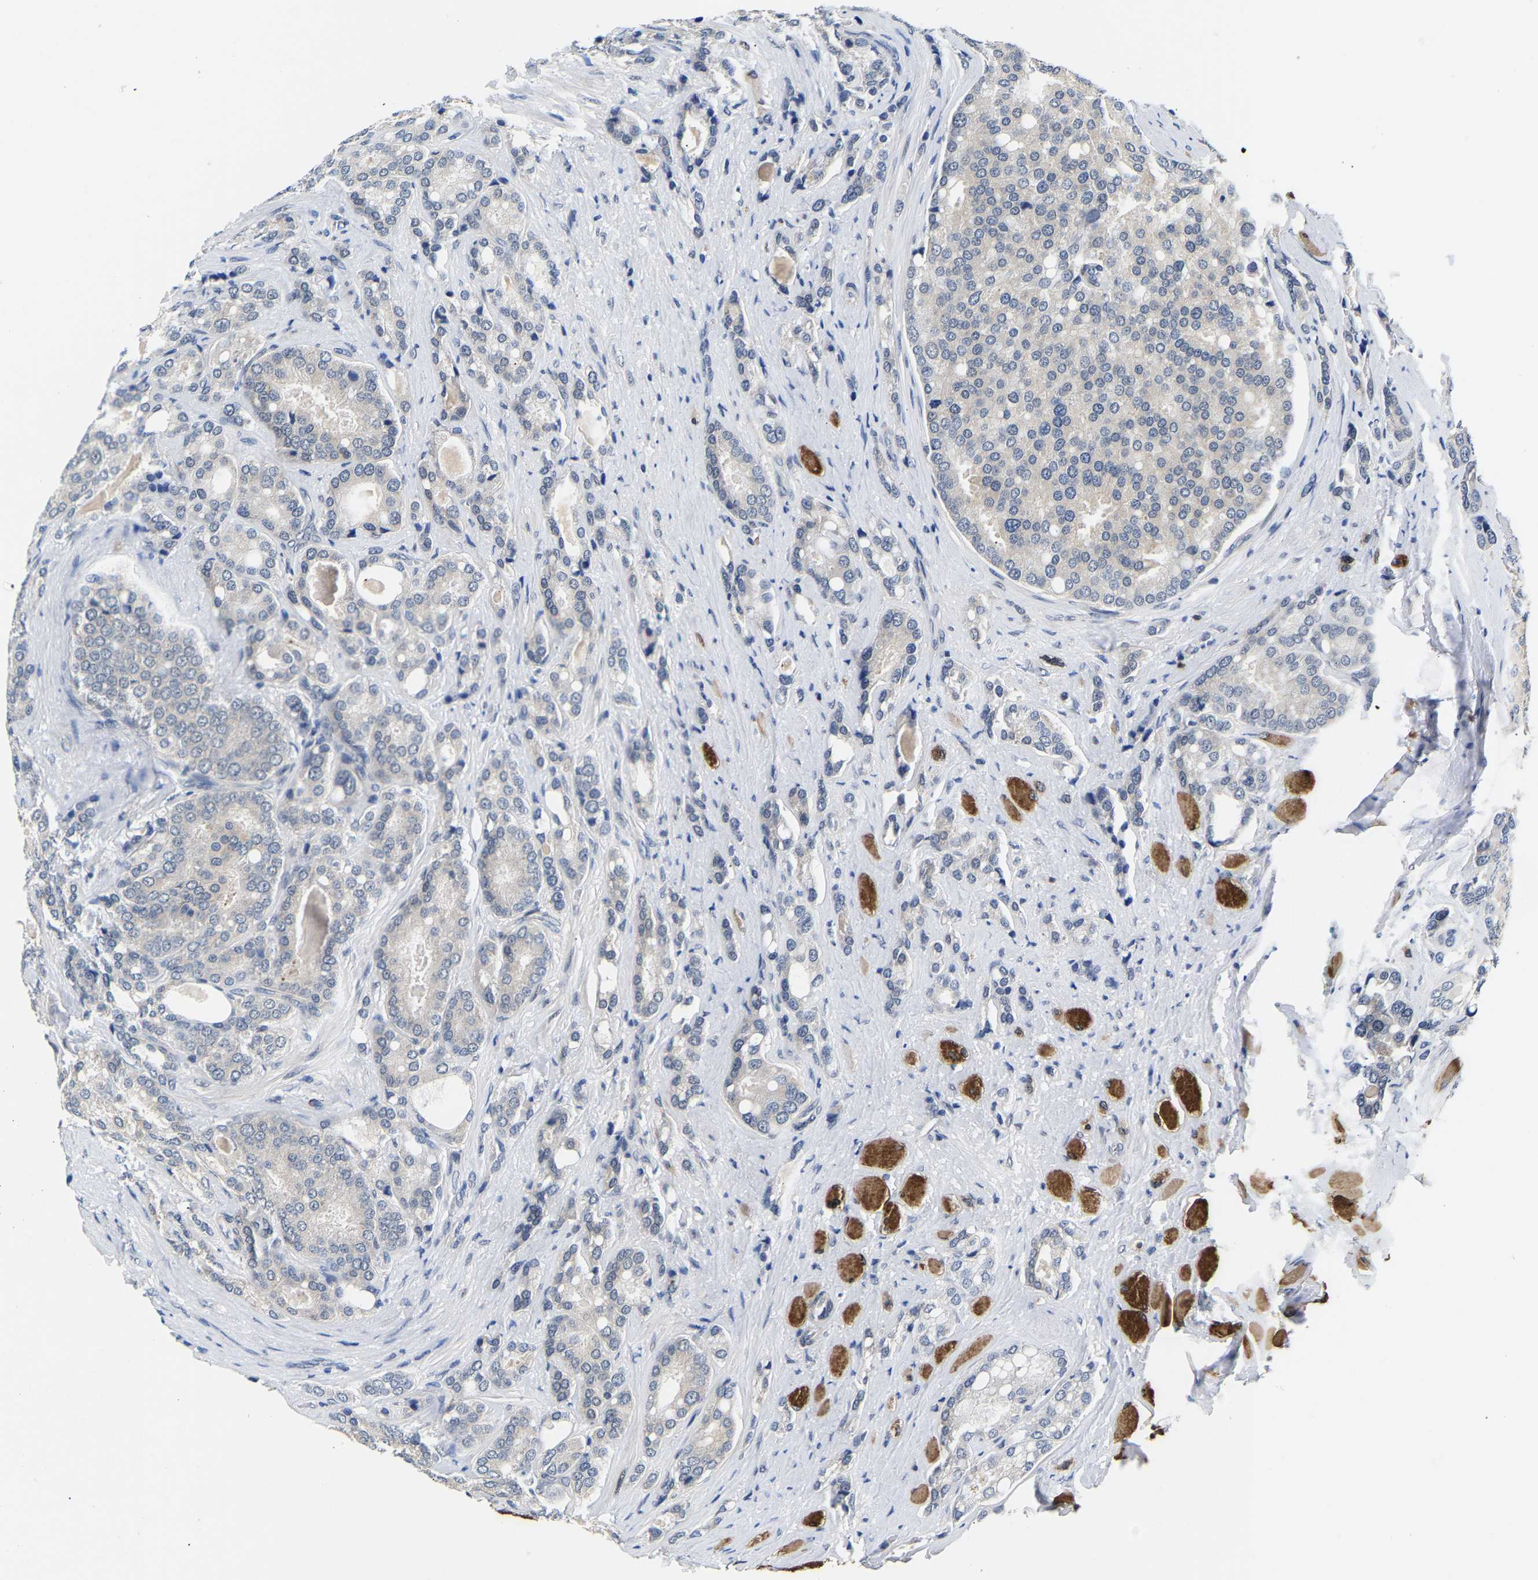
{"staining": {"intensity": "negative", "quantity": "none", "location": "none"}, "tissue": "prostate cancer", "cell_type": "Tumor cells", "image_type": "cancer", "snomed": [{"axis": "morphology", "description": "Adenocarcinoma, High grade"}, {"axis": "topography", "description": "Prostate"}], "caption": "Protein analysis of prostate cancer (adenocarcinoma (high-grade)) demonstrates no significant expression in tumor cells. The staining is performed using DAB brown chromogen with nuclei counter-stained in using hematoxylin.", "gene": "METTL16", "patient": {"sex": "male", "age": 50}}